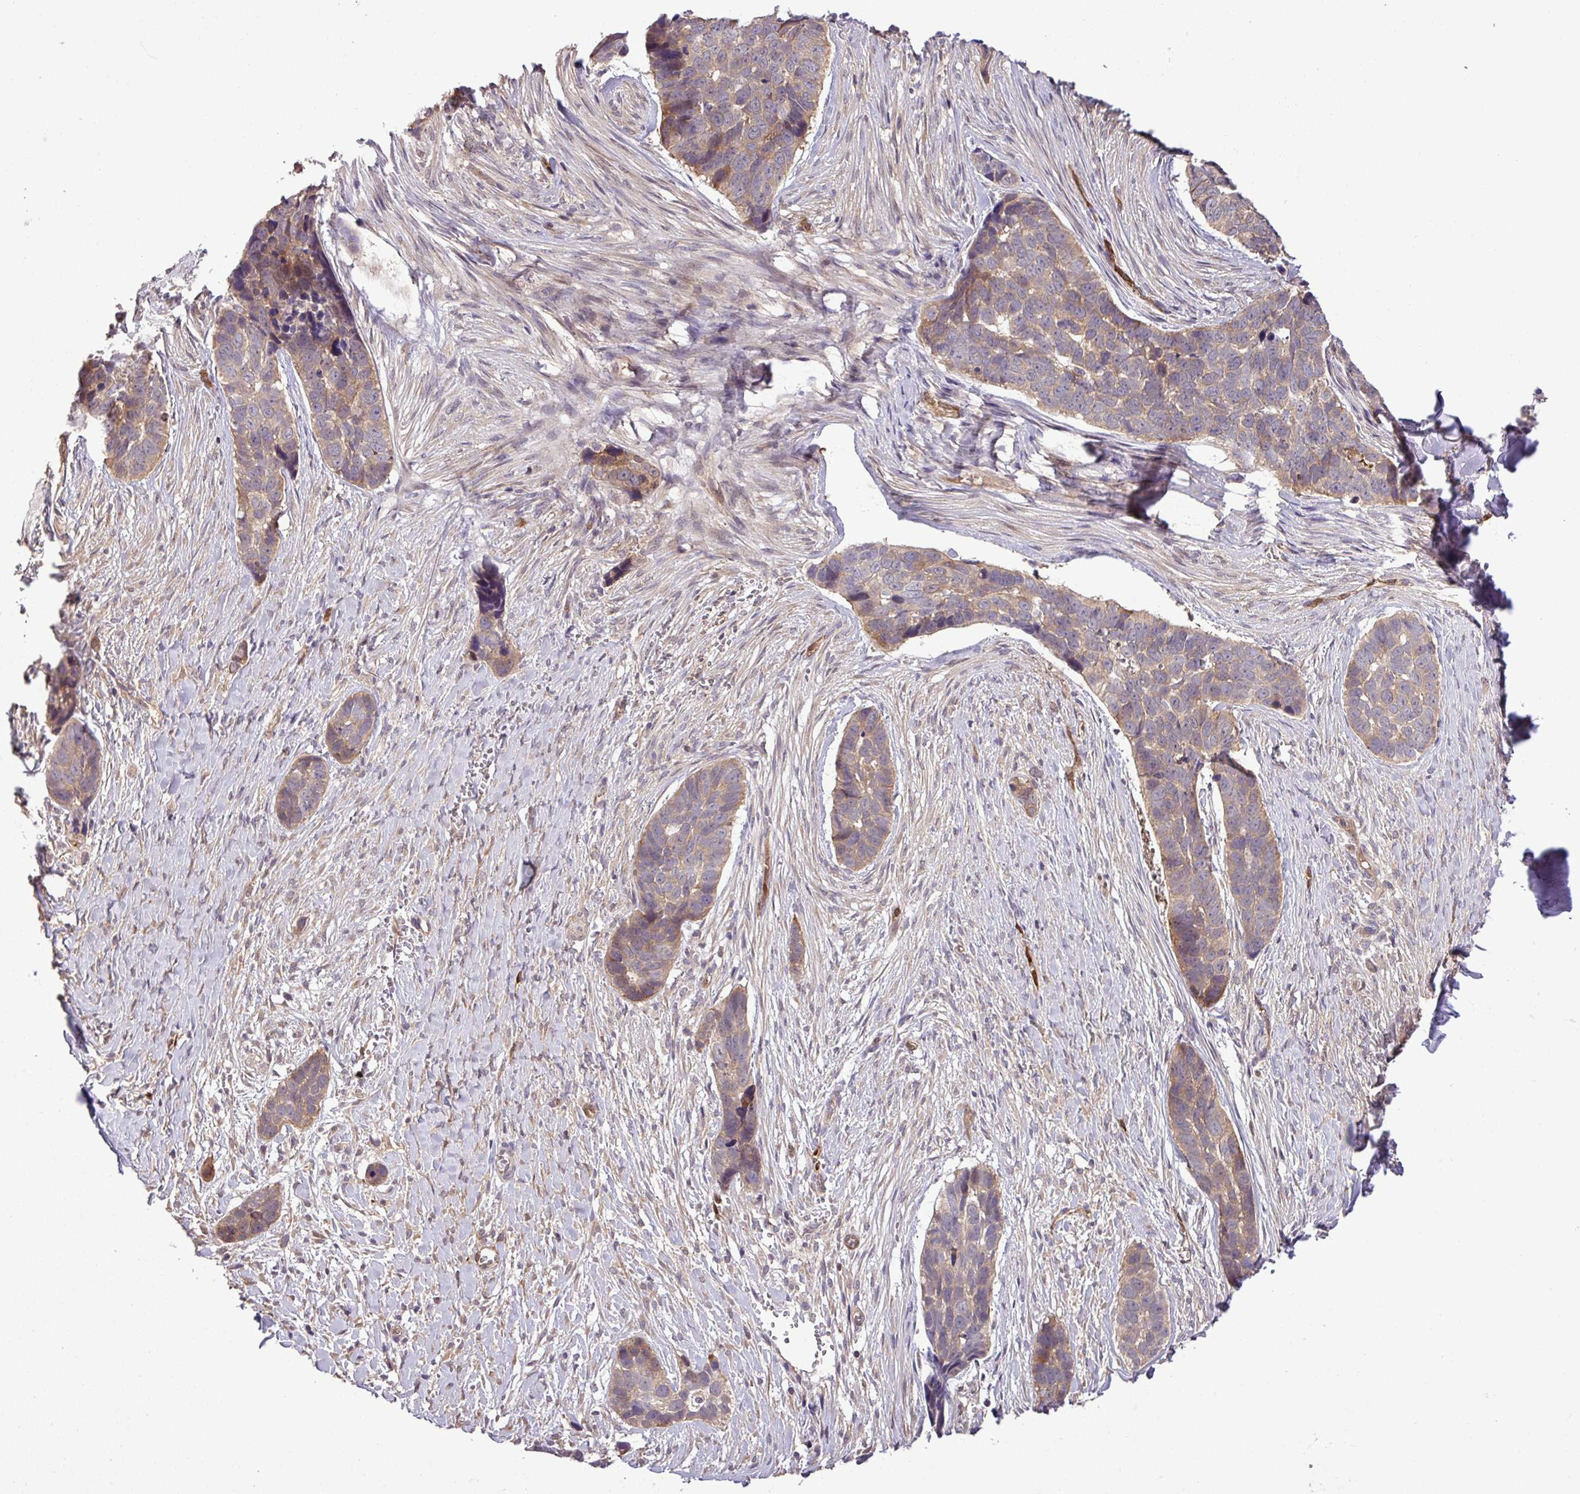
{"staining": {"intensity": "moderate", "quantity": ">75%", "location": "cytoplasmic/membranous"}, "tissue": "skin cancer", "cell_type": "Tumor cells", "image_type": "cancer", "snomed": [{"axis": "morphology", "description": "Basal cell carcinoma"}, {"axis": "topography", "description": "Skin"}], "caption": "There is medium levels of moderate cytoplasmic/membranous positivity in tumor cells of skin cancer (basal cell carcinoma), as demonstrated by immunohistochemical staining (brown color).", "gene": "CARHSP1", "patient": {"sex": "female", "age": 82}}